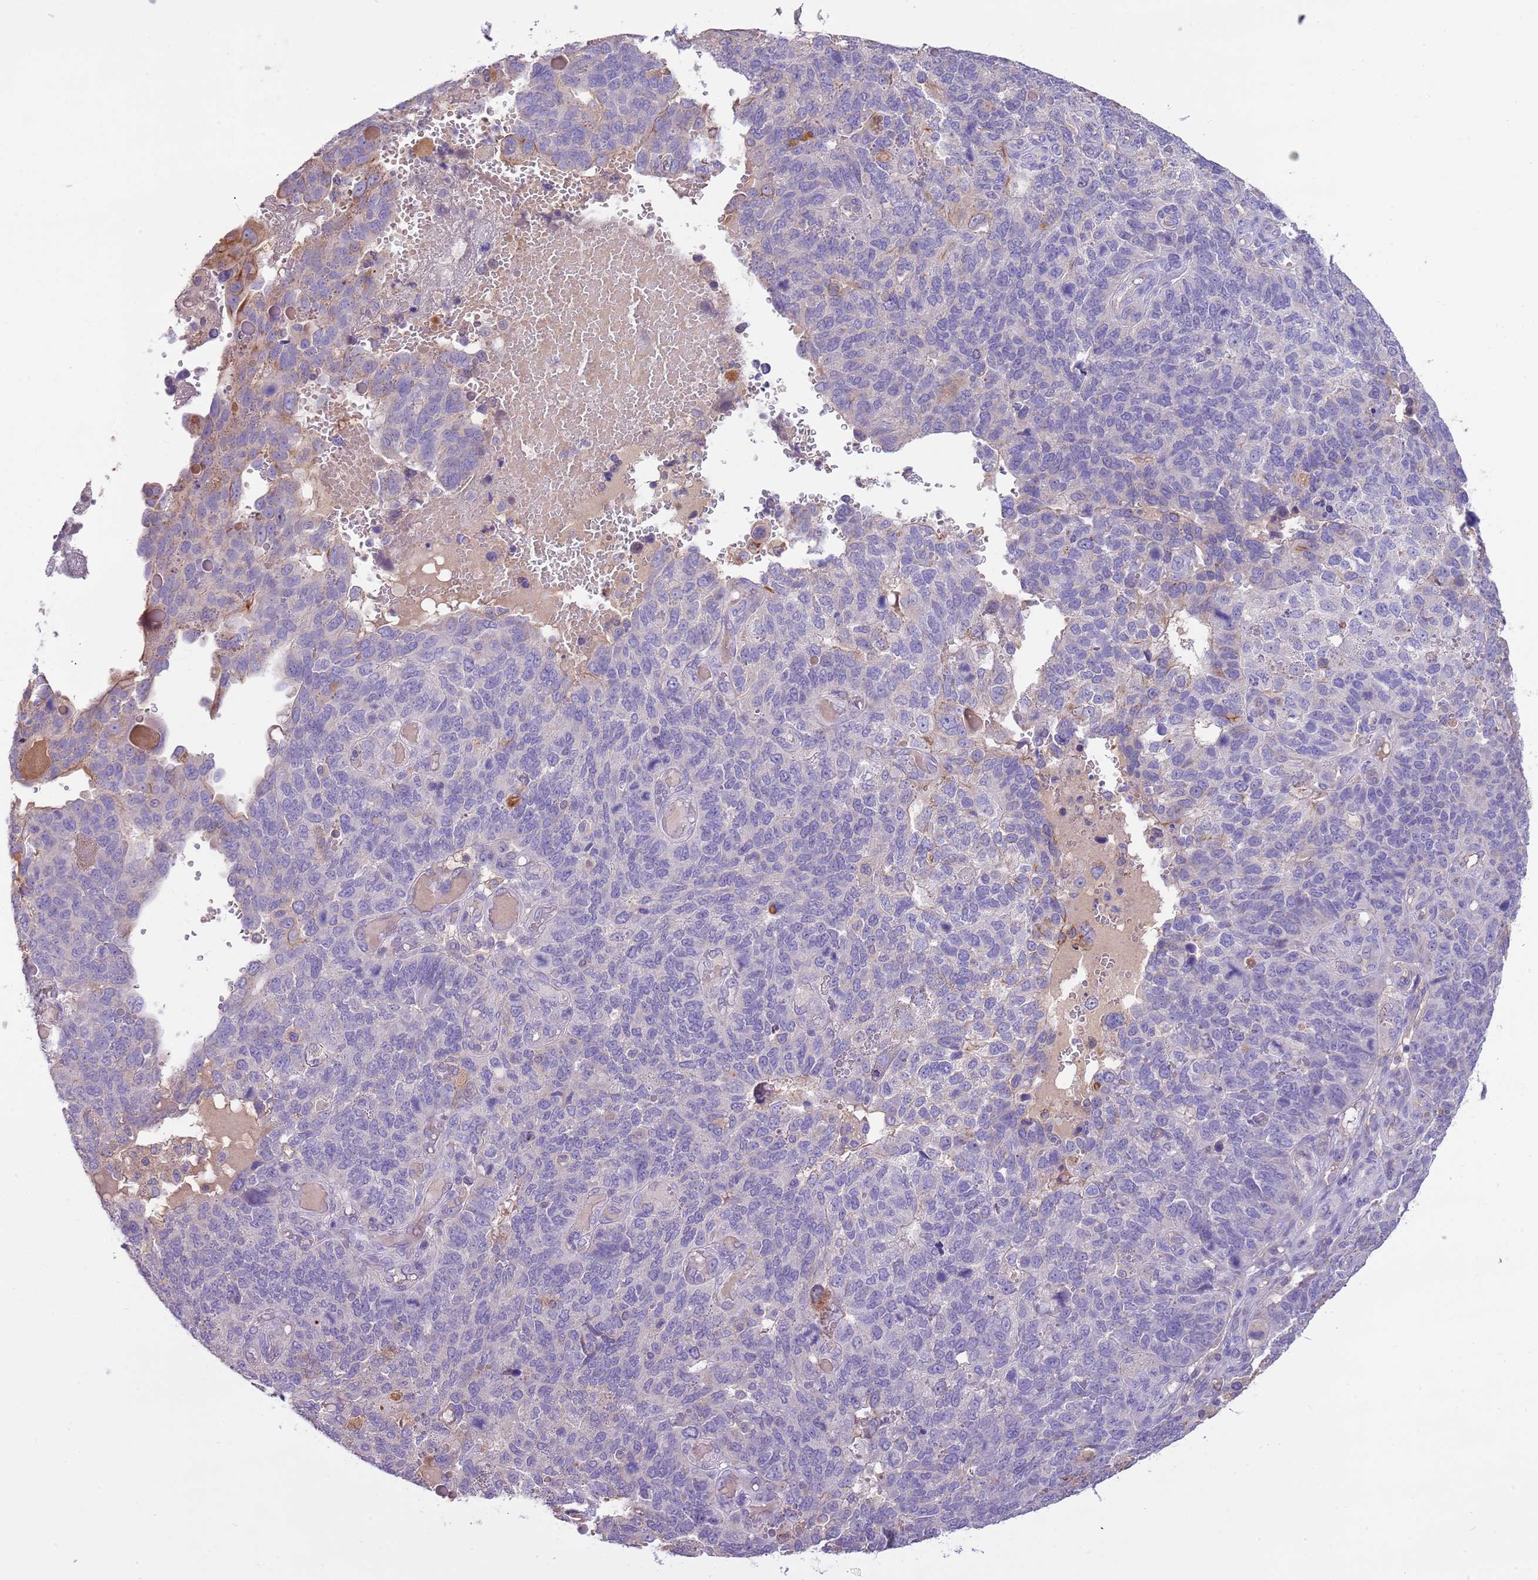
{"staining": {"intensity": "negative", "quantity": "none", "location": "none"}, "tissue": "endometrial cancer", "cell_type": "Tumor cells", "image_type": "cancer", "snomed": [{"axis": "morphology", "description": "Adenocarcinoma, NOS"}, {"axis": "topography", "description": "Endometrium"}], "caption": "The photomicrograph reveals no significant positivity in tumor cells of adenocarcinoma (endometrial).", "gene": "HES3", "patient": {"sex": "female", "age": 66}}